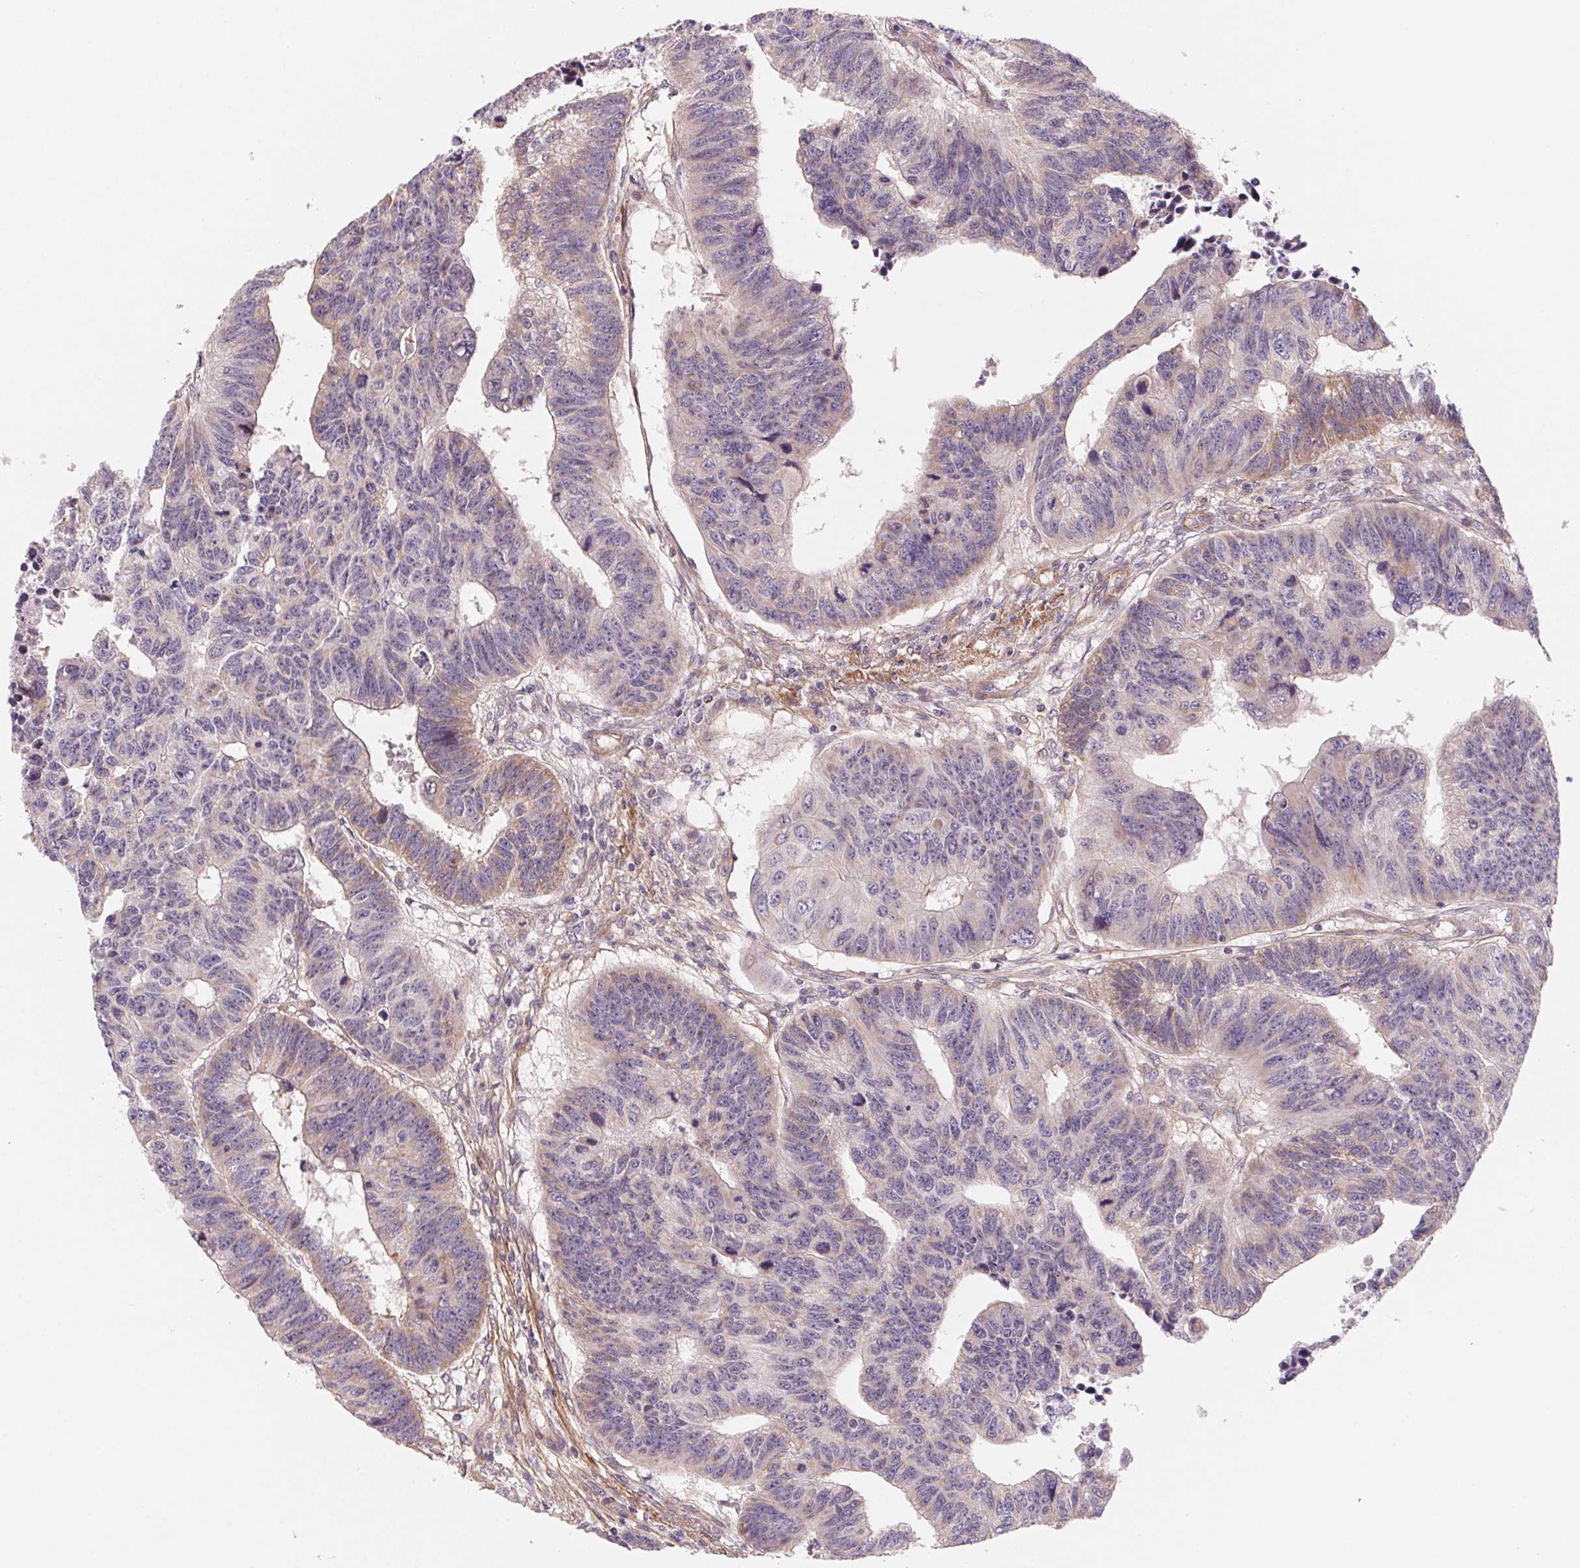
{"staining": {"intensity": "weak", "quantity": "<25%", "location": "cytoplasmic/membranous"}, "tissue": "colorectal cancer", "cell_type": "Tumor cells", "image_type": "cancer", "snomed": [{"axis": "morphology", "description": "Adenocarcinoma, NOS"}, {"axis": "topography", "description": "Rectum"}], "caption": "Colorectal cancer was stained to show a protein in brown. There is no significant expression in tumor cells.", "gene": "CCDC112", "patient": {"sex": "female", "age": 85}}